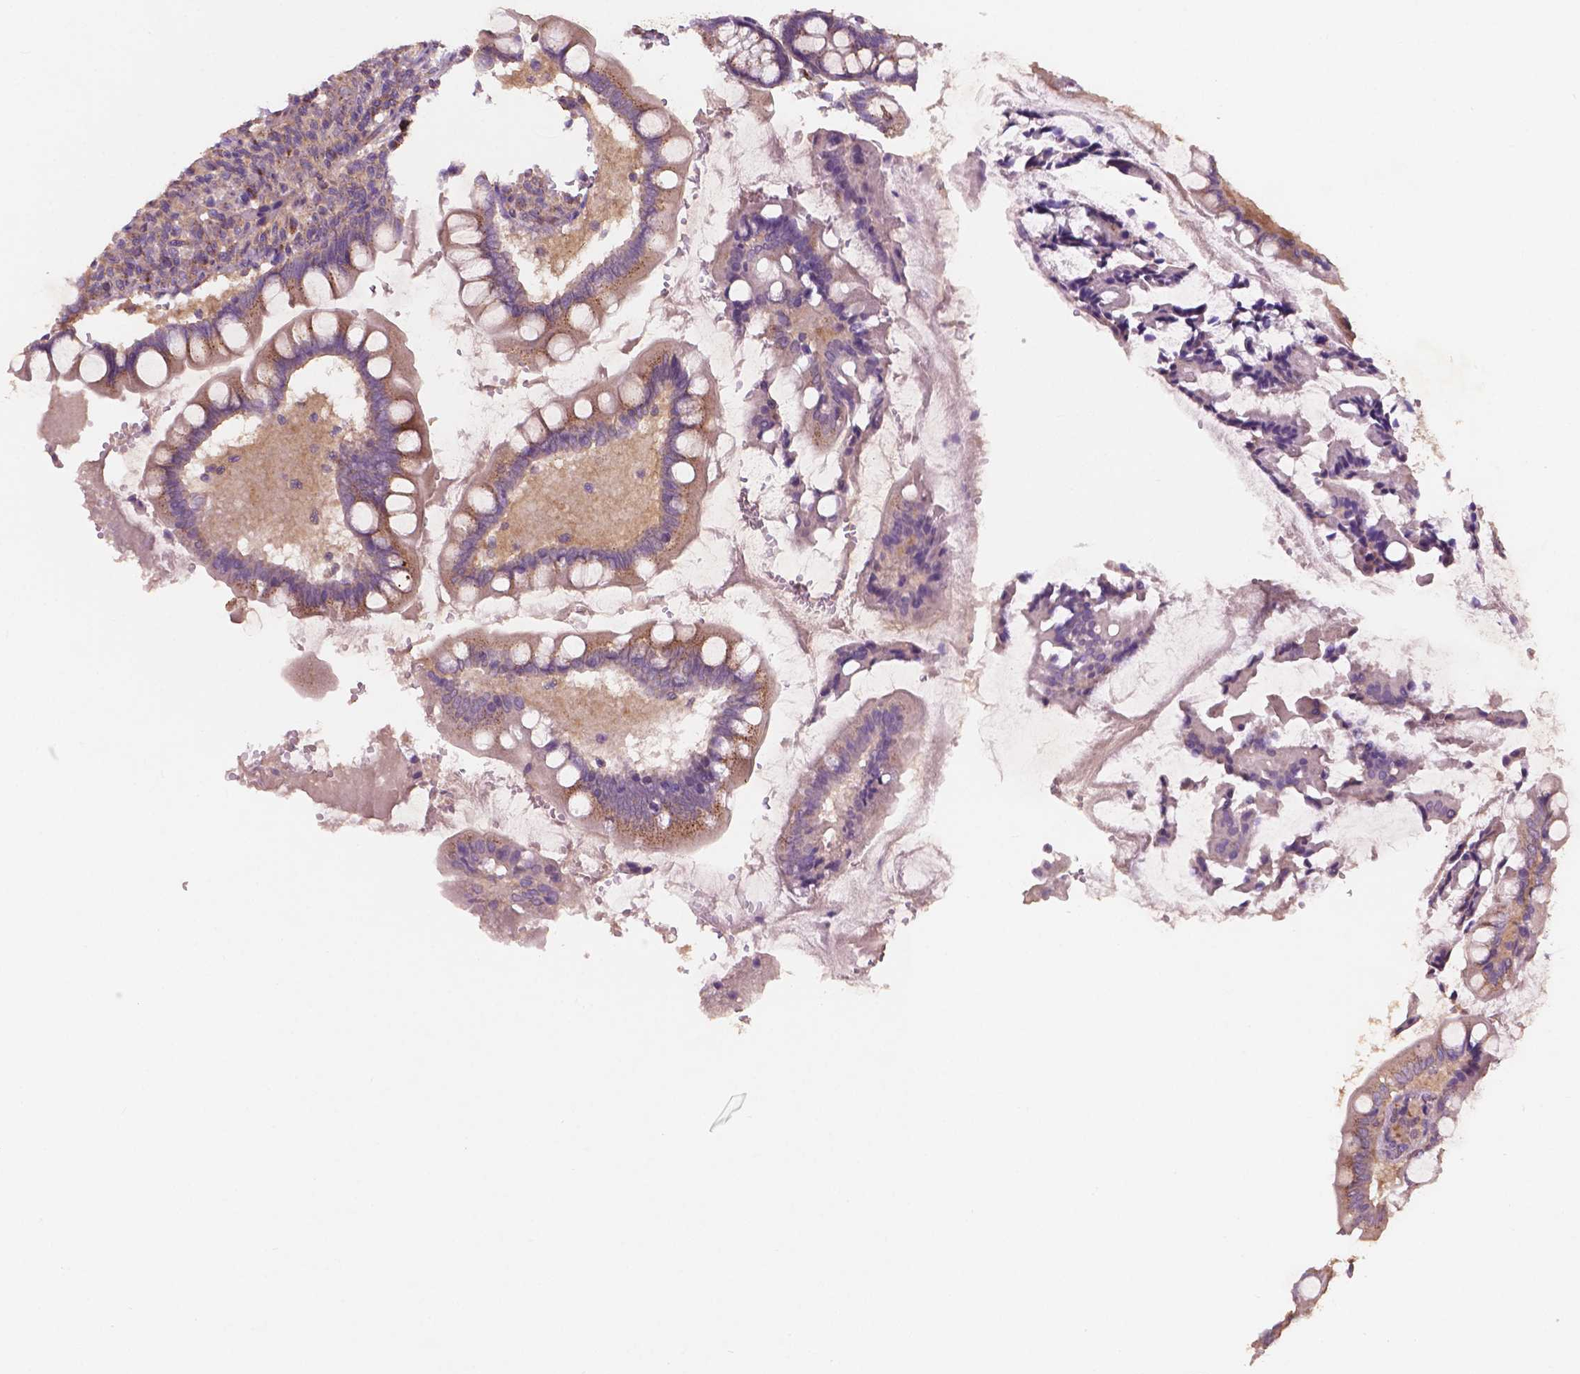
{"staining": {"intensity": "moderate", "quantity": "25%-75%", "location": "cytoplasmic/membranous"}, "tissue": "small intestine", "cell_type": "Glandular cells", "image_type": "normal", "snomed": [{"axis": "morphology", "description": "Normal tissue, NOS"}, {"axis": "topography", "description": "Small intestine"}], "caption": "Immunohistochemical staining of normal small intestine shows 25%-75% levels of moderate cytoplasmic/membranous protein staining in about 25%-75% of glandular cells.", "gene": "CHPT1", "patient": {"sex": "female", "age": 56}}